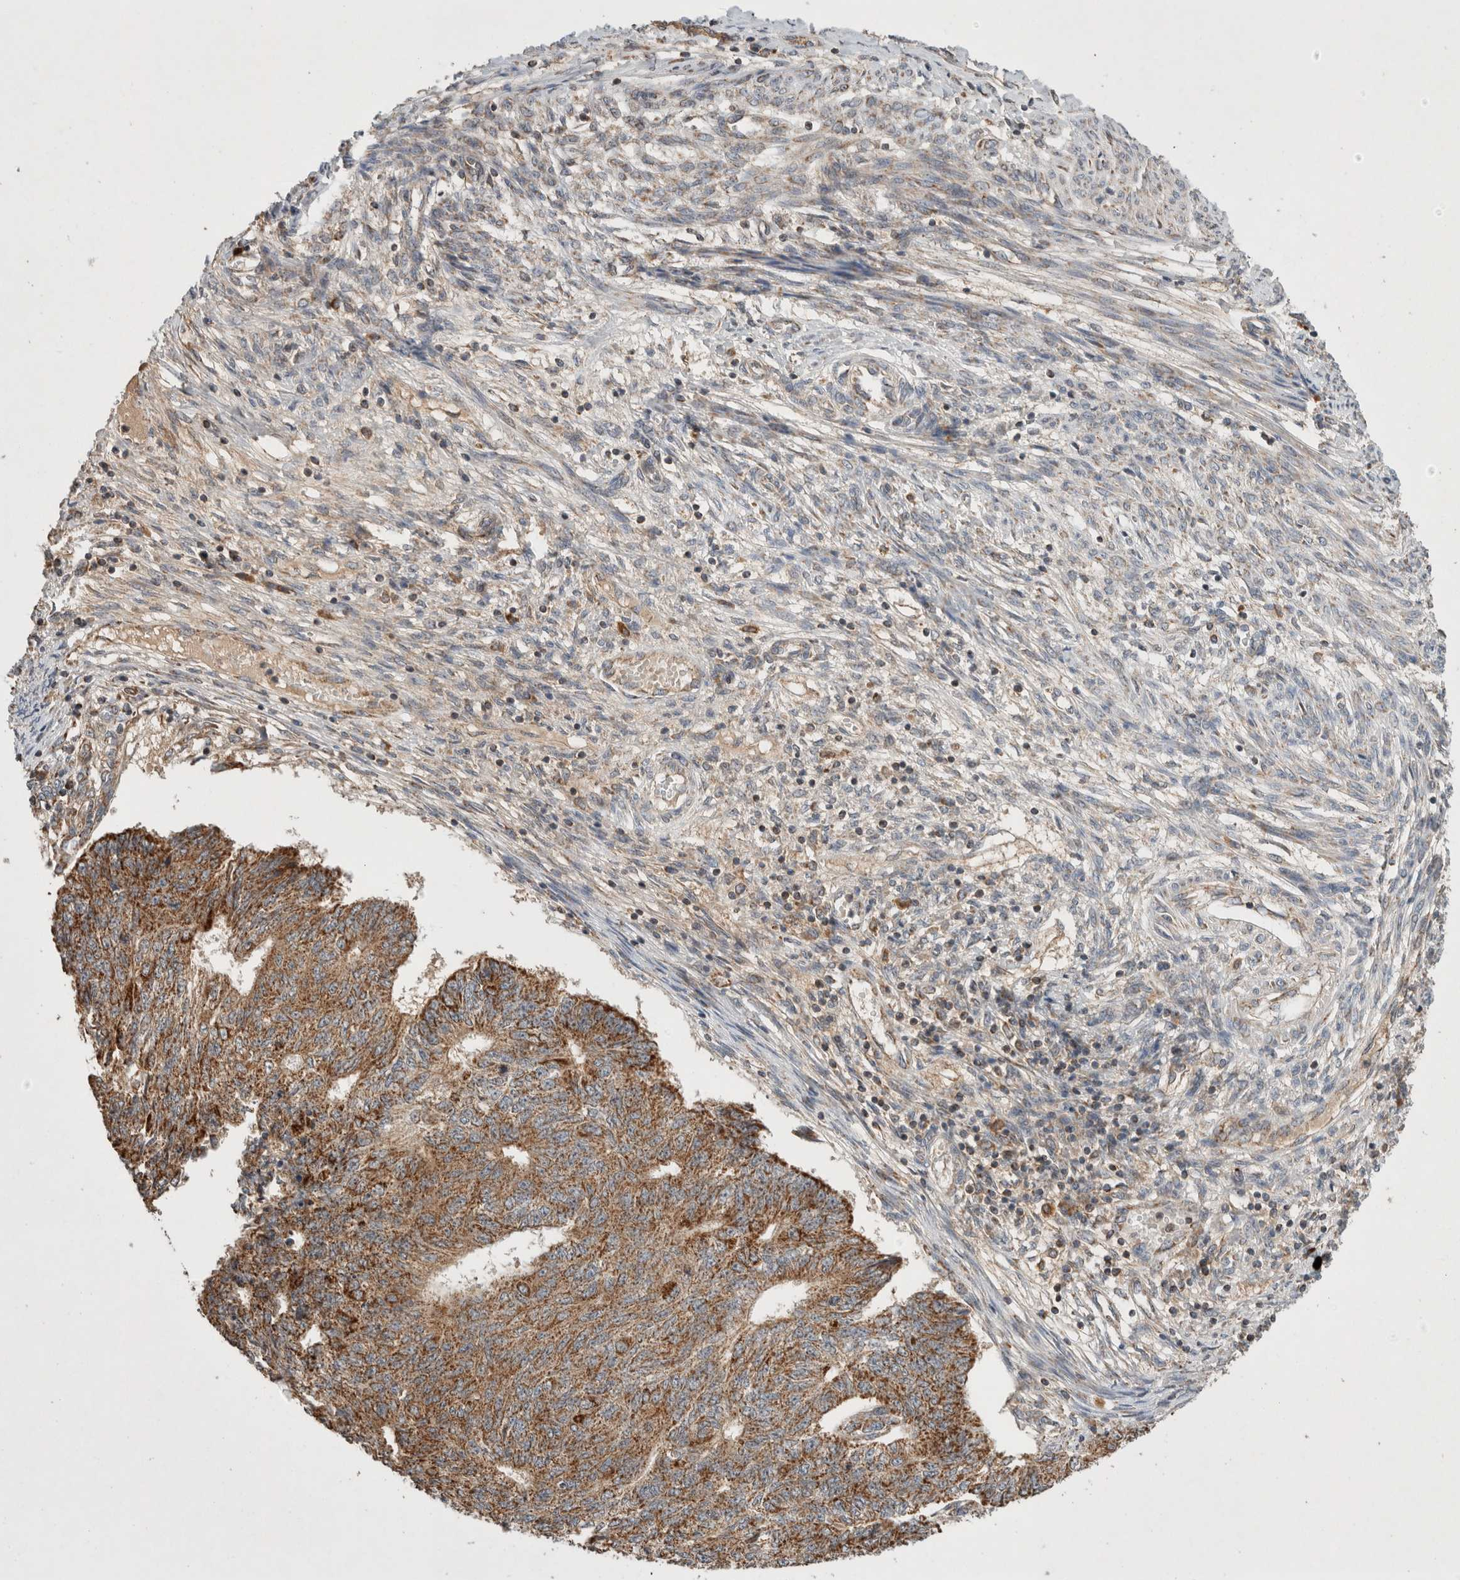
{"staining": {"intensity": "strong", "quantity": ">75%", "location": "cytoplasmic/membranous"}, "tissue": "endometrial cancer", "cell_type": "Tumor cells", "image_type": "cancer", "snomed": [{"axis": "morphology", "description": "Adenocarcinoma, NOS"}, {"axis": "topography", "description": "Endometrium"}], "caption": "An immunohistochemistry micrograph of neoplastic tissue is shown. Protein staining in brown highlights strong cytoplasmic/membranous positivity in endometrial cancer within tumor cells.", "gene": "AMPD1", "patient": {"sex": "female", "age": 32}}